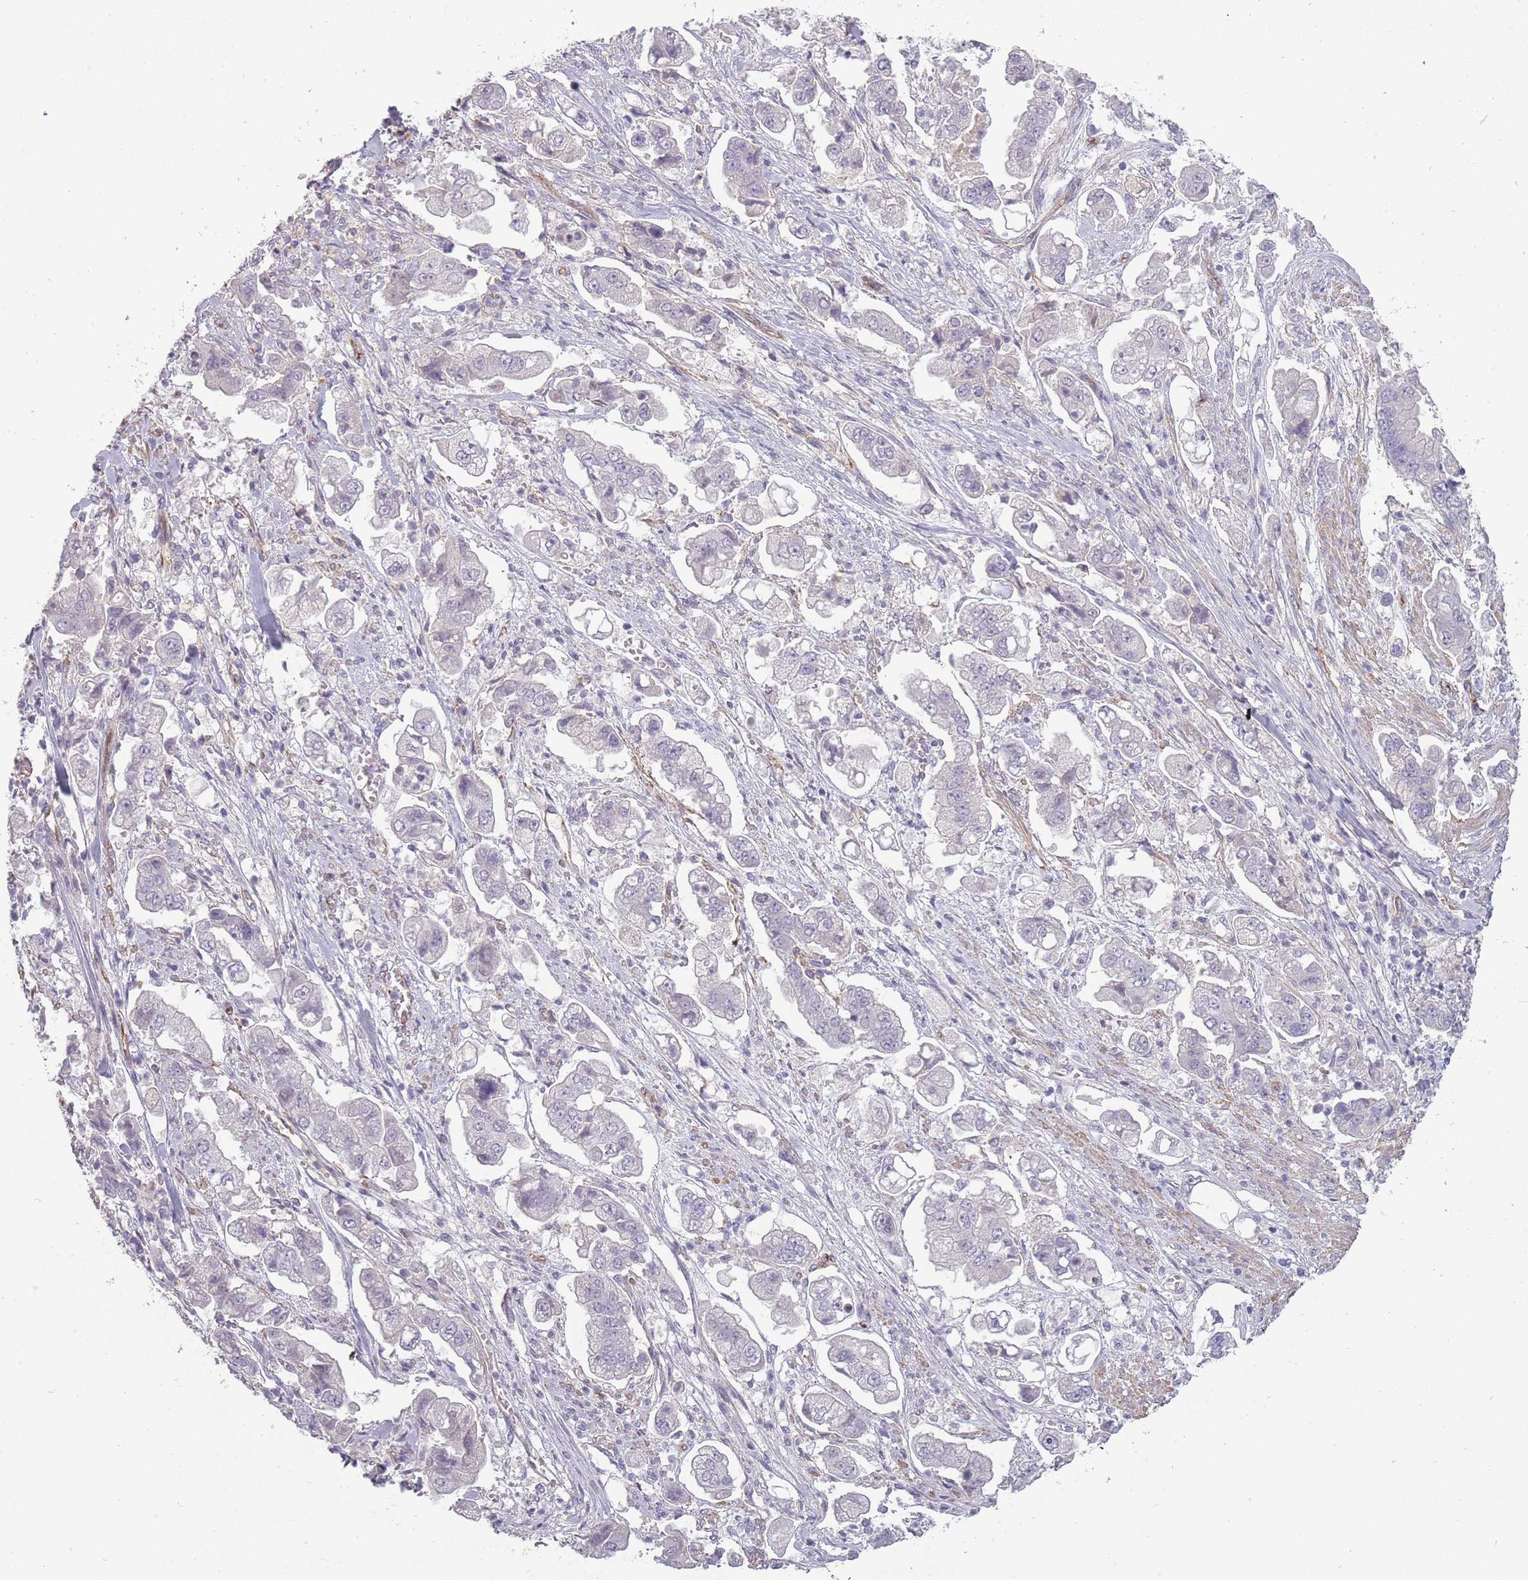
{"staining": {"intensity": "negative", "quantity": "none", "location": "none"}, "tissue": "stomach cancer", "cell_type": "Tumor cells", "image_type": "cancer", "snomed": [{"axis": "morphology", "description": "Adenocarcinoma, NOS"}, {"axis": "topography", "description": "Stomach"}], "caption": "Image shows no protein expression in tumor cells of adenocarcinoma (stomach) tissue.", "gene": "SLC8A2", "patient": {"sex": "male", "age": 62}}